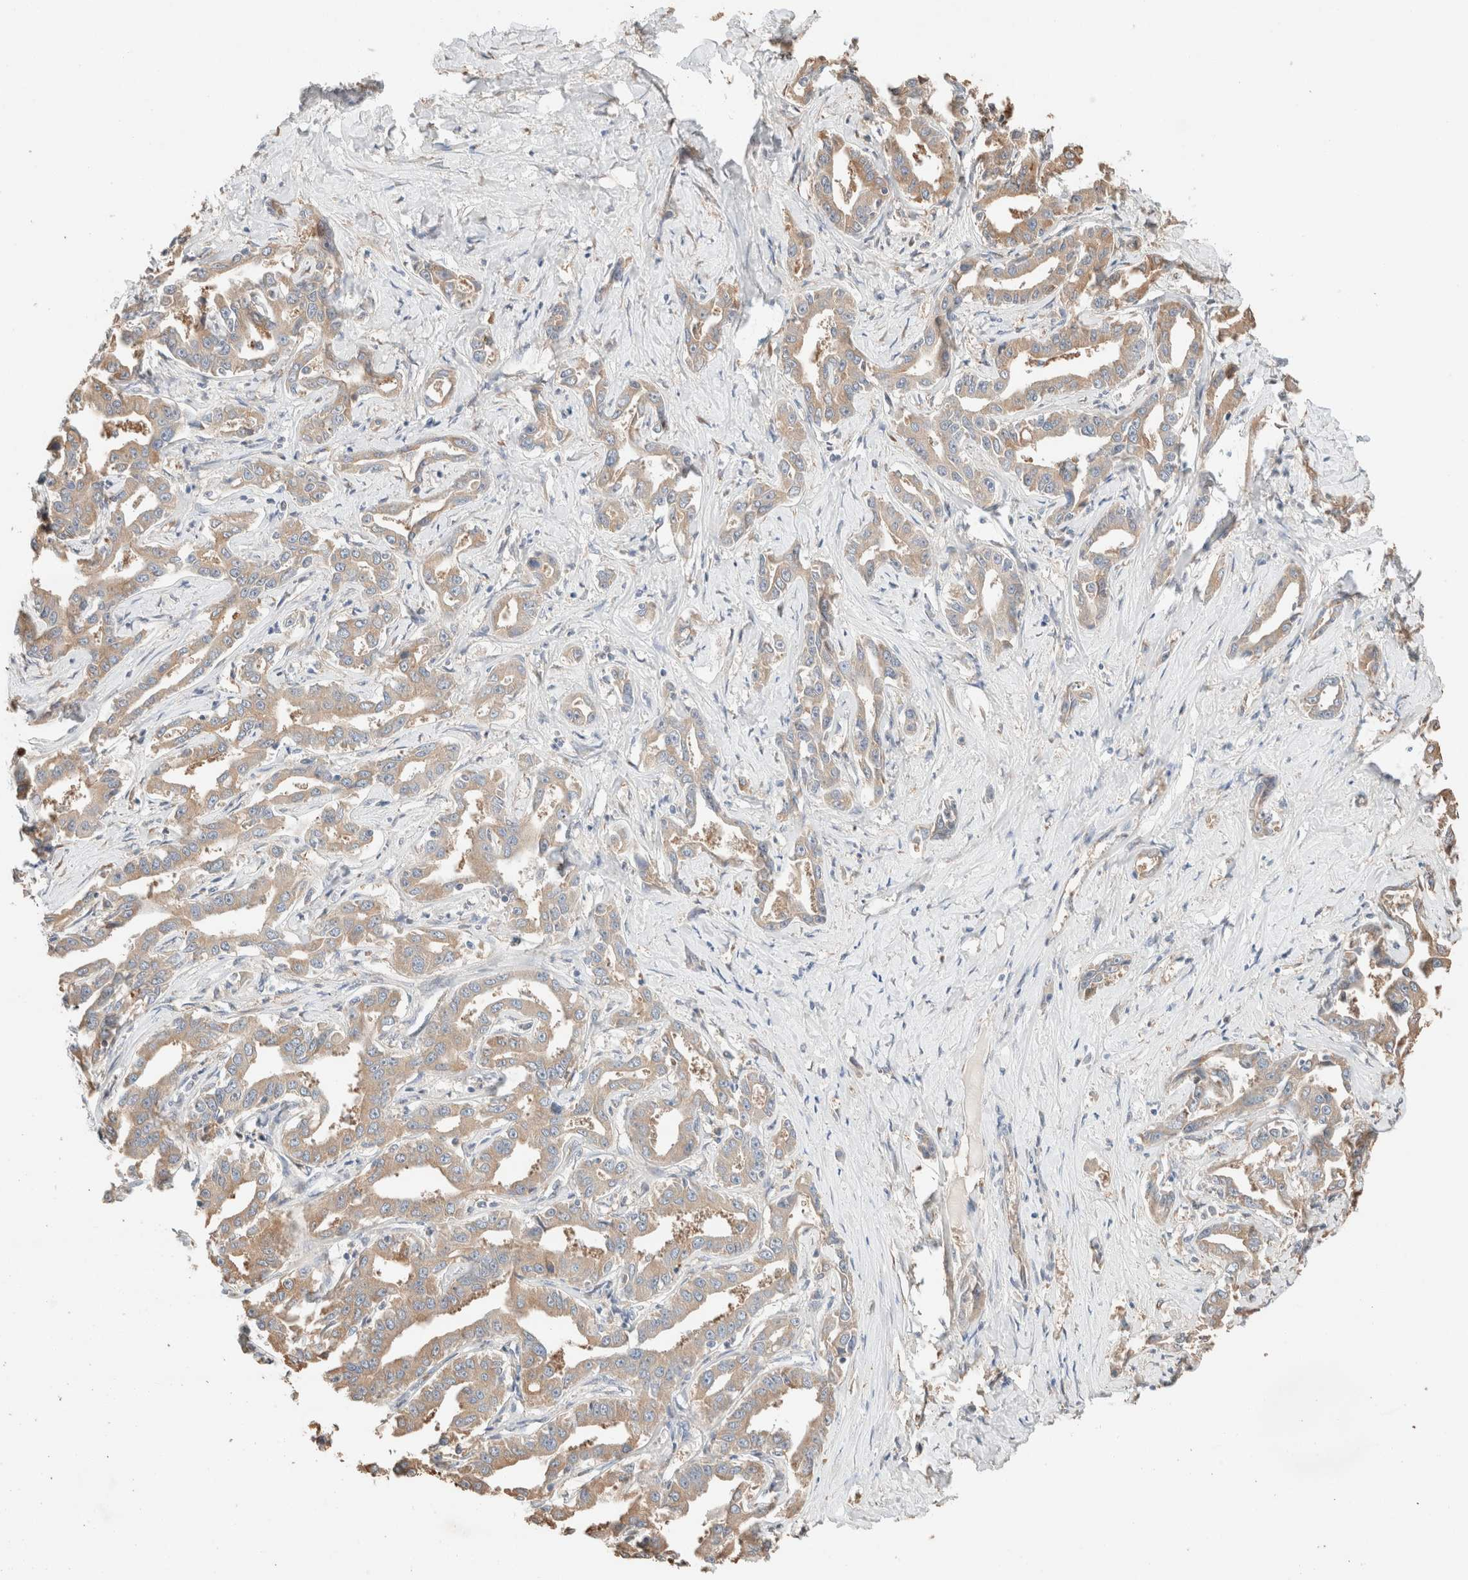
{"staining": {"intensity": "moderate", "quantity": ">75%", "location": "cytoplasmic/membranous"}, "tissue": "liver cancer", "cell_type": "Tumor cells", "image_type": "cancer", "snomed": [{"axis": "morphology", "description": "Cholangiocarcinoma"}, {"axis": "topography", "description": "Liver"}], "caption": "Cholangiocarcinoma (liver) stained for a protein demonstrates moderate cytoplasmic/membranous positivity in tumor cells.", "gene": "TUBD1", "patient": {"sex": "male", "age": 59}}